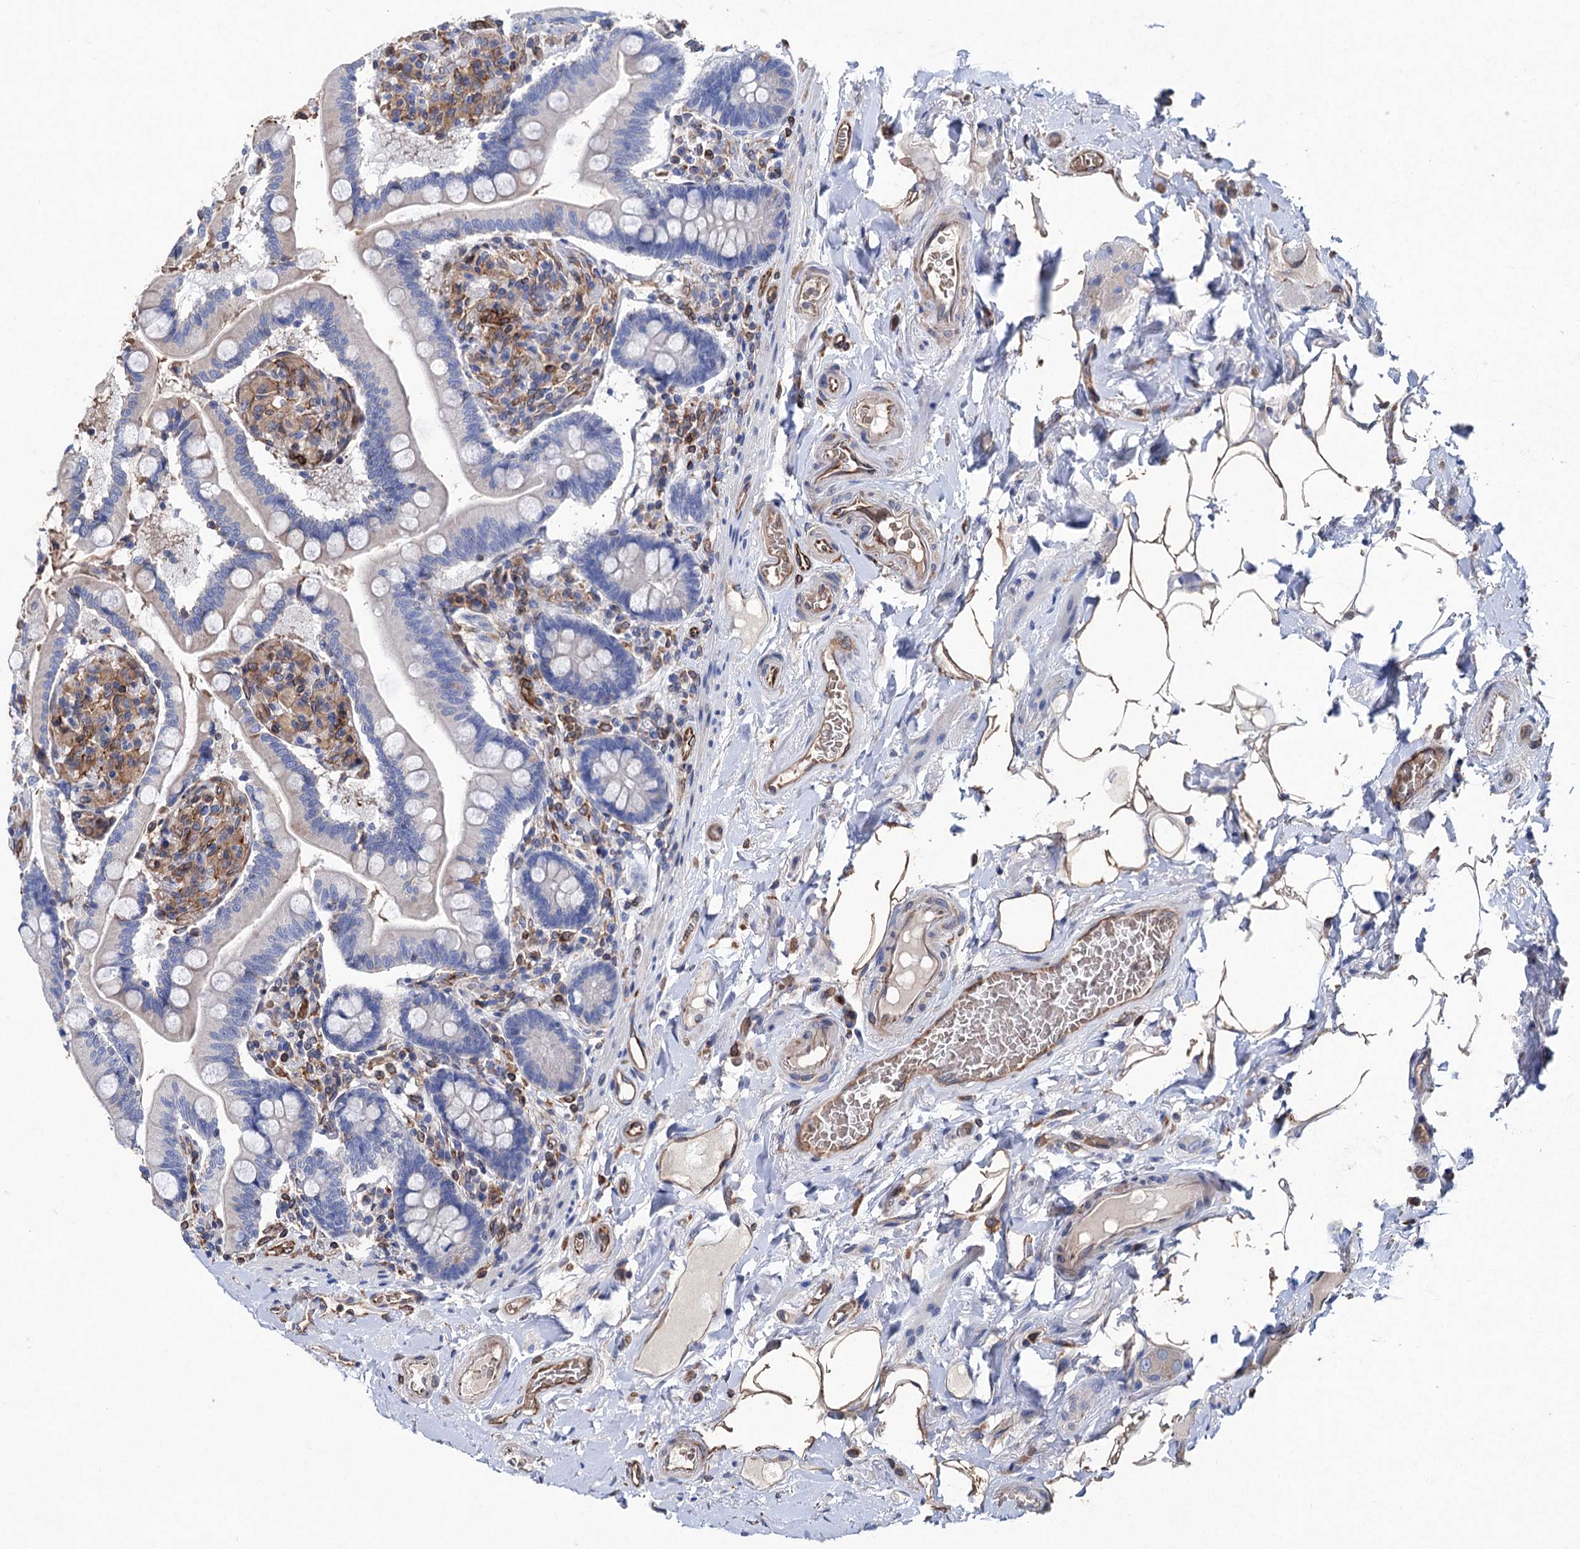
{"staining": {"intensity": "negative", "quantity": "none", "location": "none"}, "tissue": "small intestine", "cell_type": "Glandular cells", "image_type": "normal", "snomed": [{"axis": "morphology", "description": "Normal tissue, NOS"}, {"axis": "topography", "description": "Small intestine"}], "caption": "IHC of normal small intestine exhibits no positivity in glandular cells.", "gene": "STING1", "patient": {"sex": "female", "age": 64}}